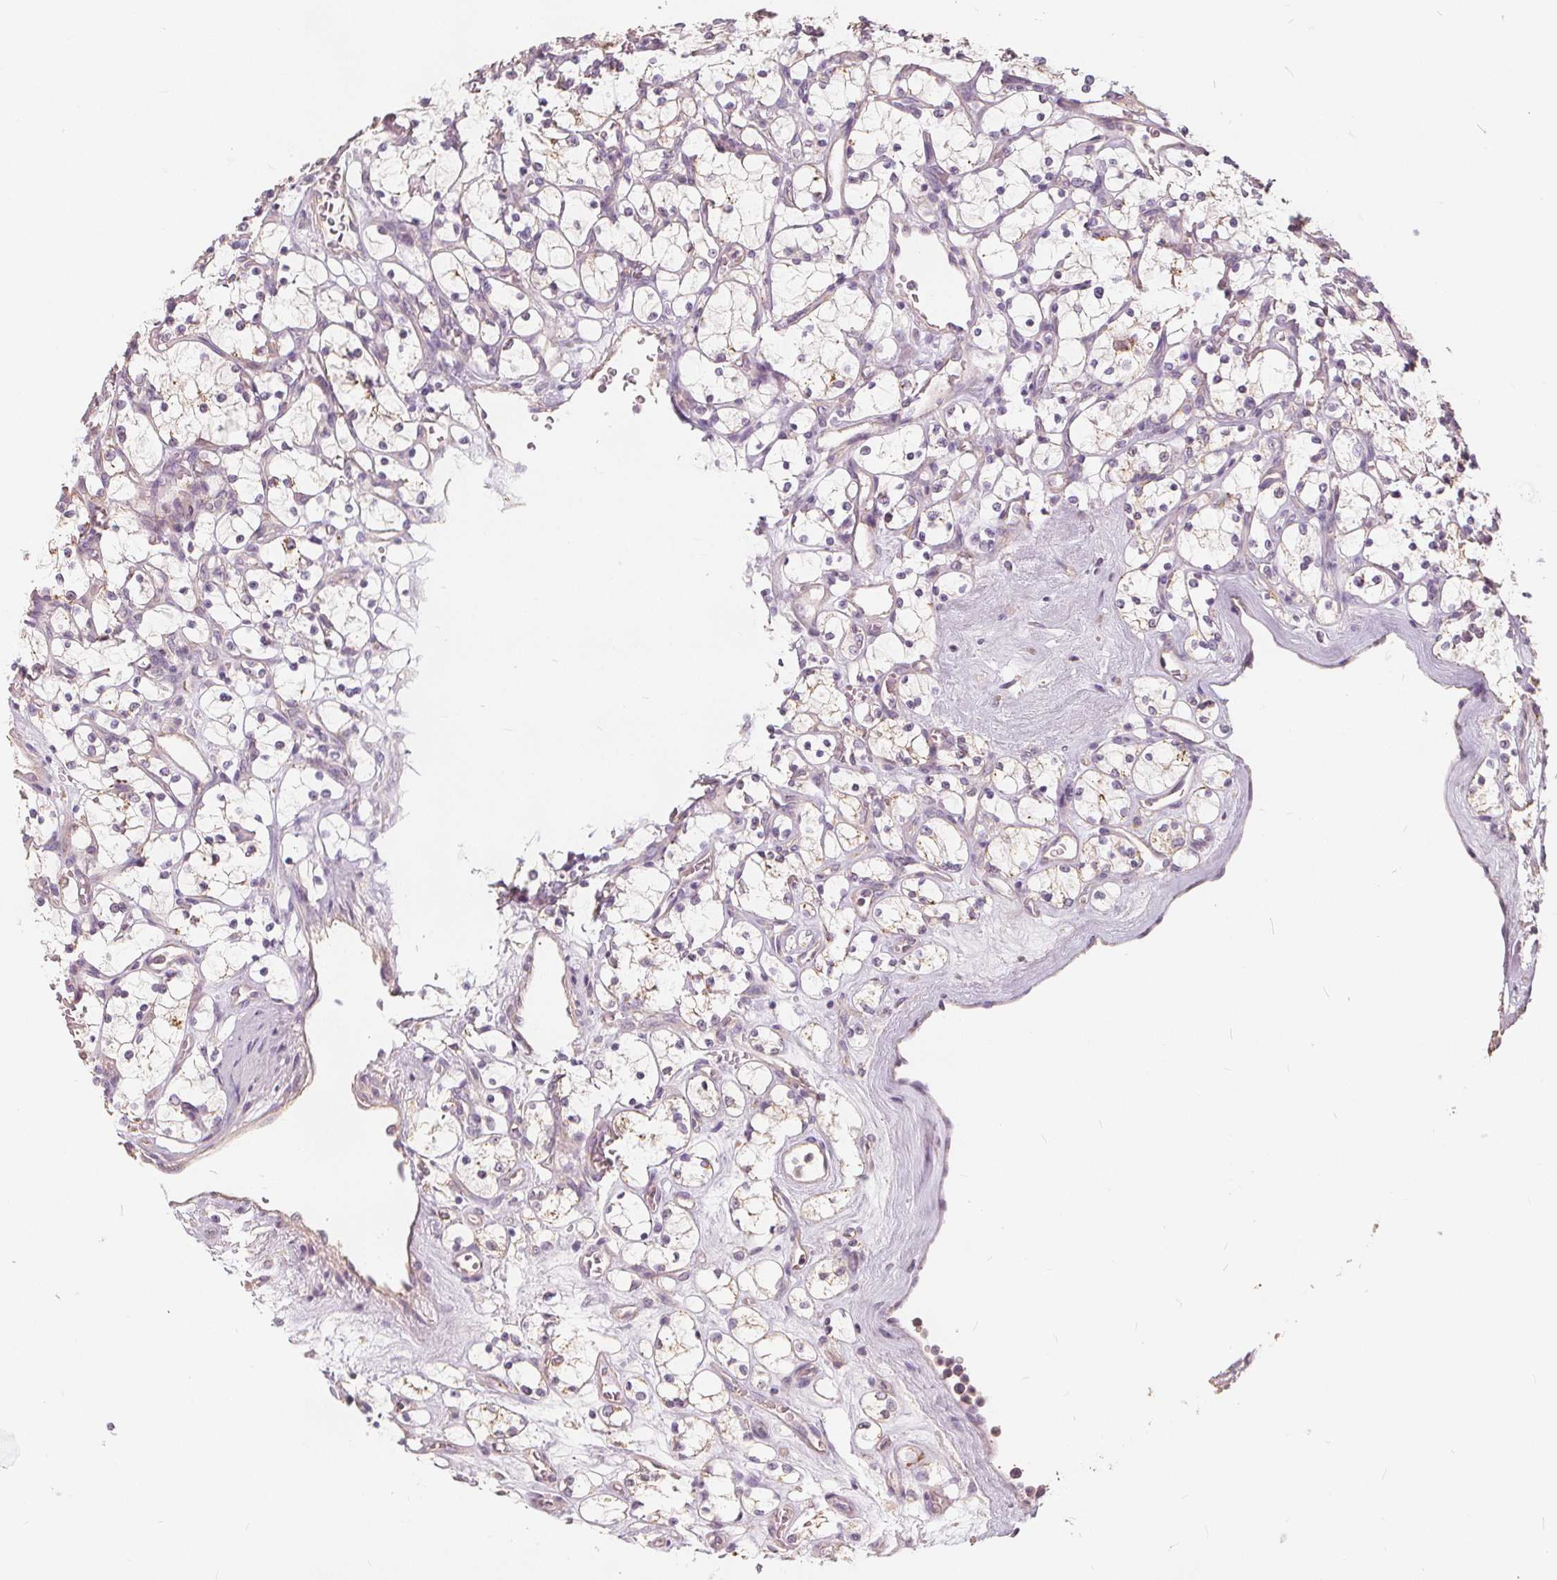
{"staining": {"intensity": "negative", "quantity": "none", "location": "none"}, "tissue": "renal cancer", "cell_type": "Tumor cells", "image_type": "cancer", "snomed": [{"axis": "morphology", "description": "Adenocarcinoma, NOS"}, {"axis": "topography", "description": "Kidney"}], "caption": "DAB immunohistochemical staining of human renal cancer (adenocarcinoma) demonstrates no significant positivity in tumor cells.", "gene": "DRC3", "patient": {"sex": "female", "age": 69}}